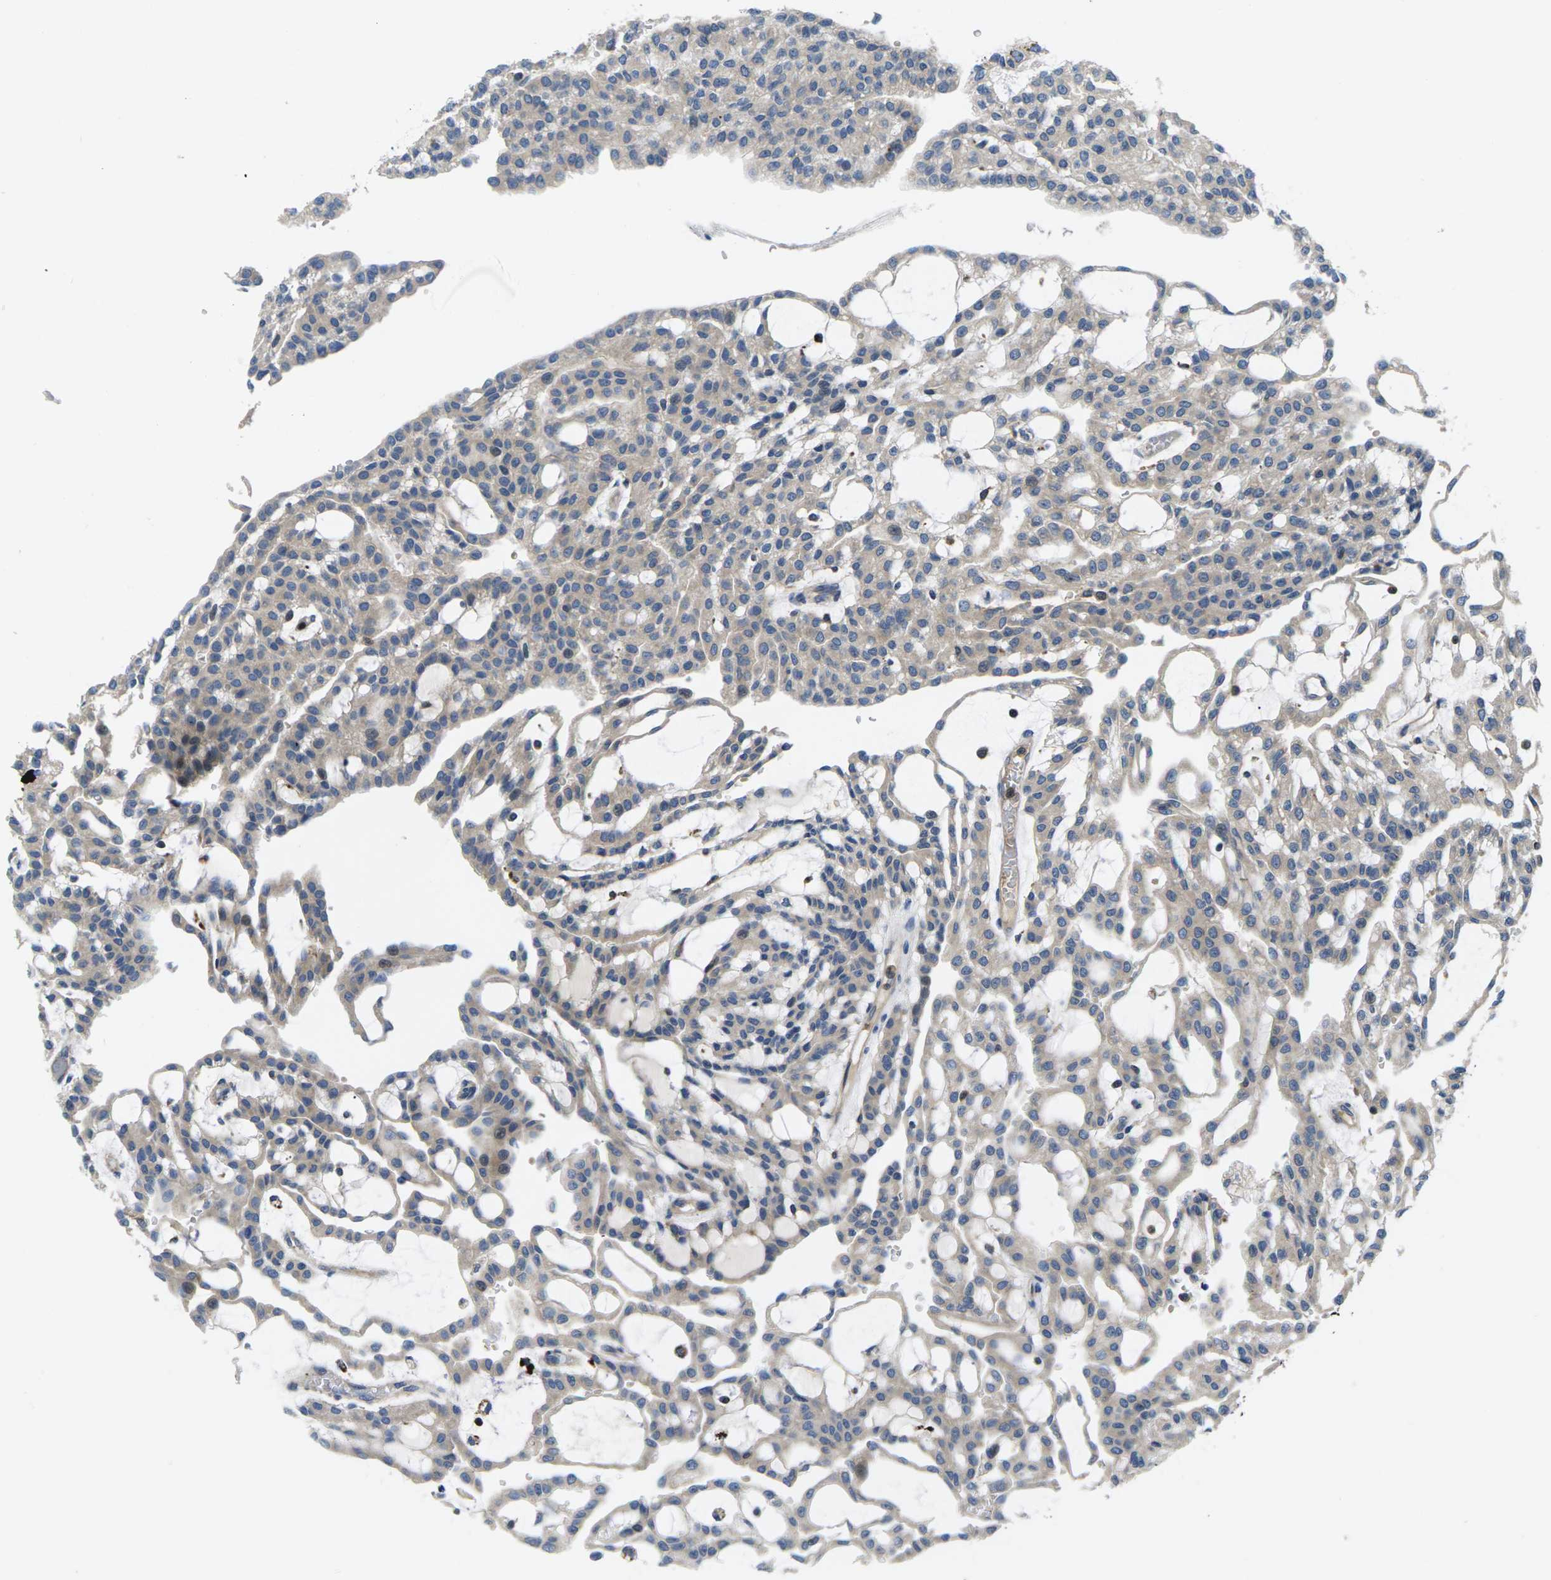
{"staining": {"intensity": "weak", "quantity": "25%-75%", "location": "cytoplasmic/membranous"}, "tissue": "renal cancer", "cell_type": "Tumor cells", "image_type": "cancer", "snomed": [{"axis": "morphology", "description": "Adenocarcinoma, NOS"}, {"axis": "topography", "description": "Kidney"}], "caption": "Renal cancer was stained to show a protein in brown. There is low levels of weak cytoplasmic/membranous expression in approximately 25%-75% of tumor cells. (IHC, brightfield microscopy, high magnification).", "gene": "PLCE1", "patient": {"sex": "male", "age": 63}}